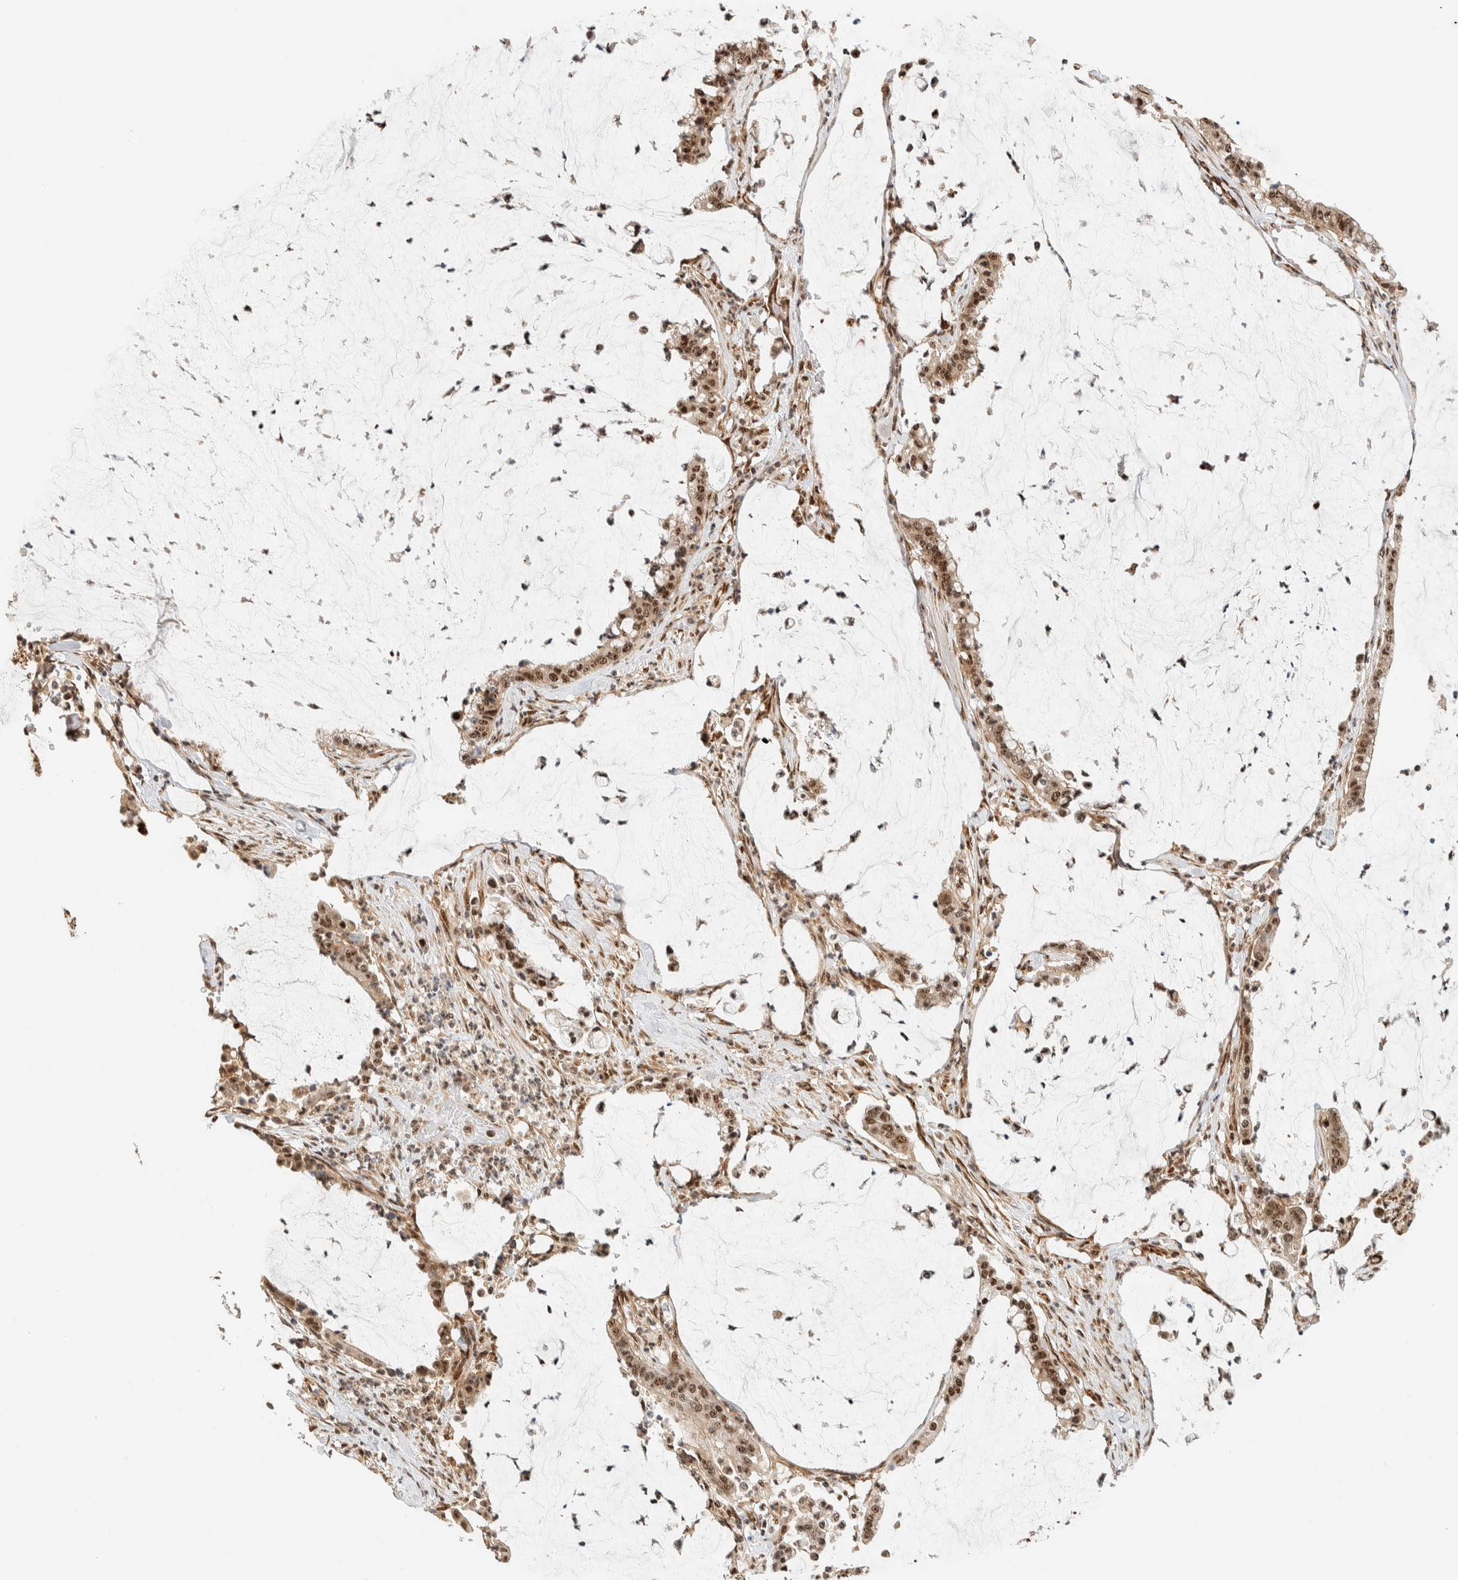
{"staining": {"intensity": "moderate", "quantity": ">75%", "location": "nuclear"}, "tissue": "pancreatic cancer", "cell_type": "Tumor cells", "image_type": "cancer", "snomed": [{"axis": "morphology", "description": "Adenocarcinoma, NOS"}, {"axis": "topography", "description": "Pancreas"}], "caption": "The image exhibits immunohistochemical staining of pancreatic adenocarcinoma. There is moderate nuclear expression is appreciated in approximately >75% of tumor cells. The staining is performed using DAB brown chromogen to label protein expression. The nuclei are counter-stained blue using hematoxylin.", "gene": "SIK1", "patient": {"sex": "male", "age": 41}}